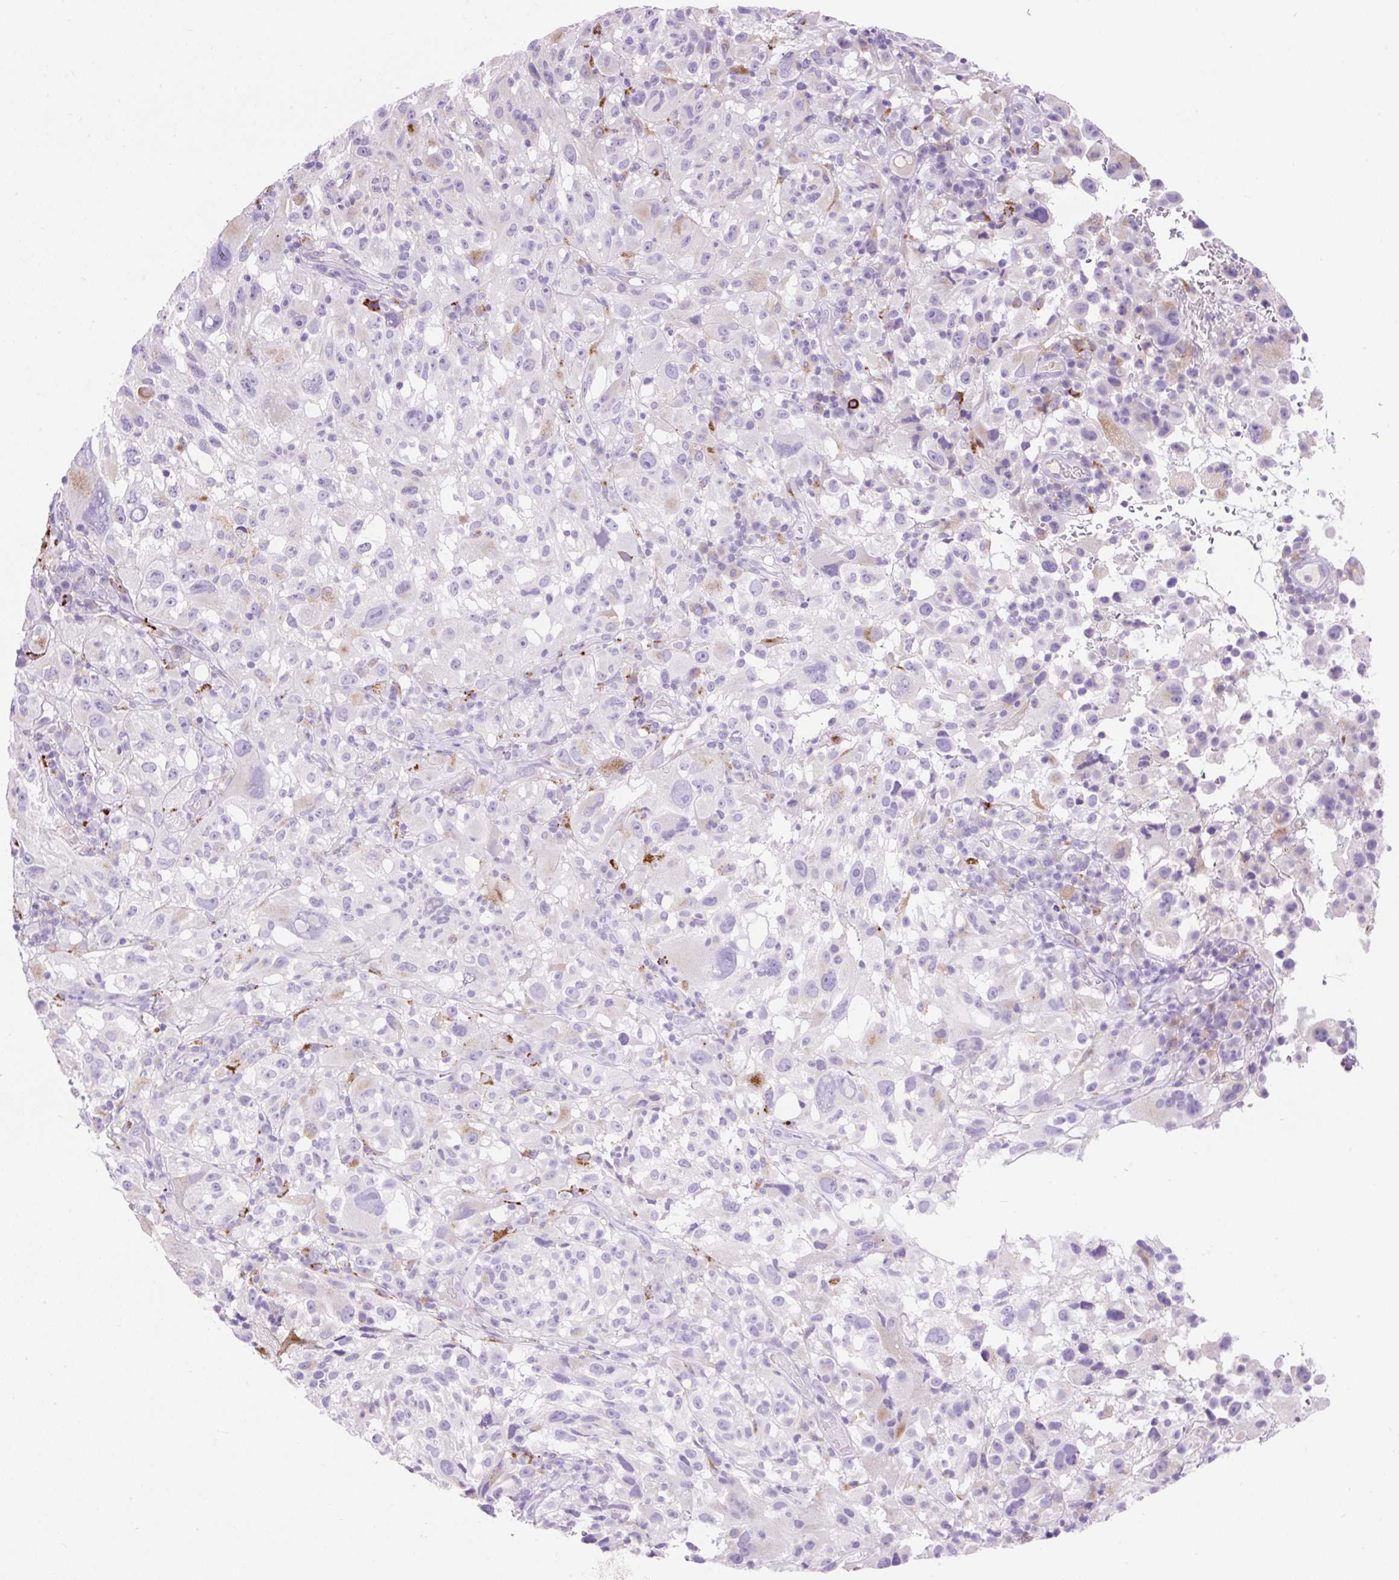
{"staining": {"intensity": "moderate", "quantity": "<25%", "location": "cytoplasmic/membranous"}, "tissue": "melanoma", "cell_type": "Tumor cells", "image_type": "cancer", "snomed": [{"axis": "morphology", "description": "Malignant melanoma, NOS"}, {"axis": "topography", "description": "Skin"}], "caption": "Protein expression analysis of human malignant melanoma reveals moderate cytoplasmic/membranous expression in about <25% of tumor cells.", "gene": "HEXB", "patient": {"sex": "female", "age": 71}}